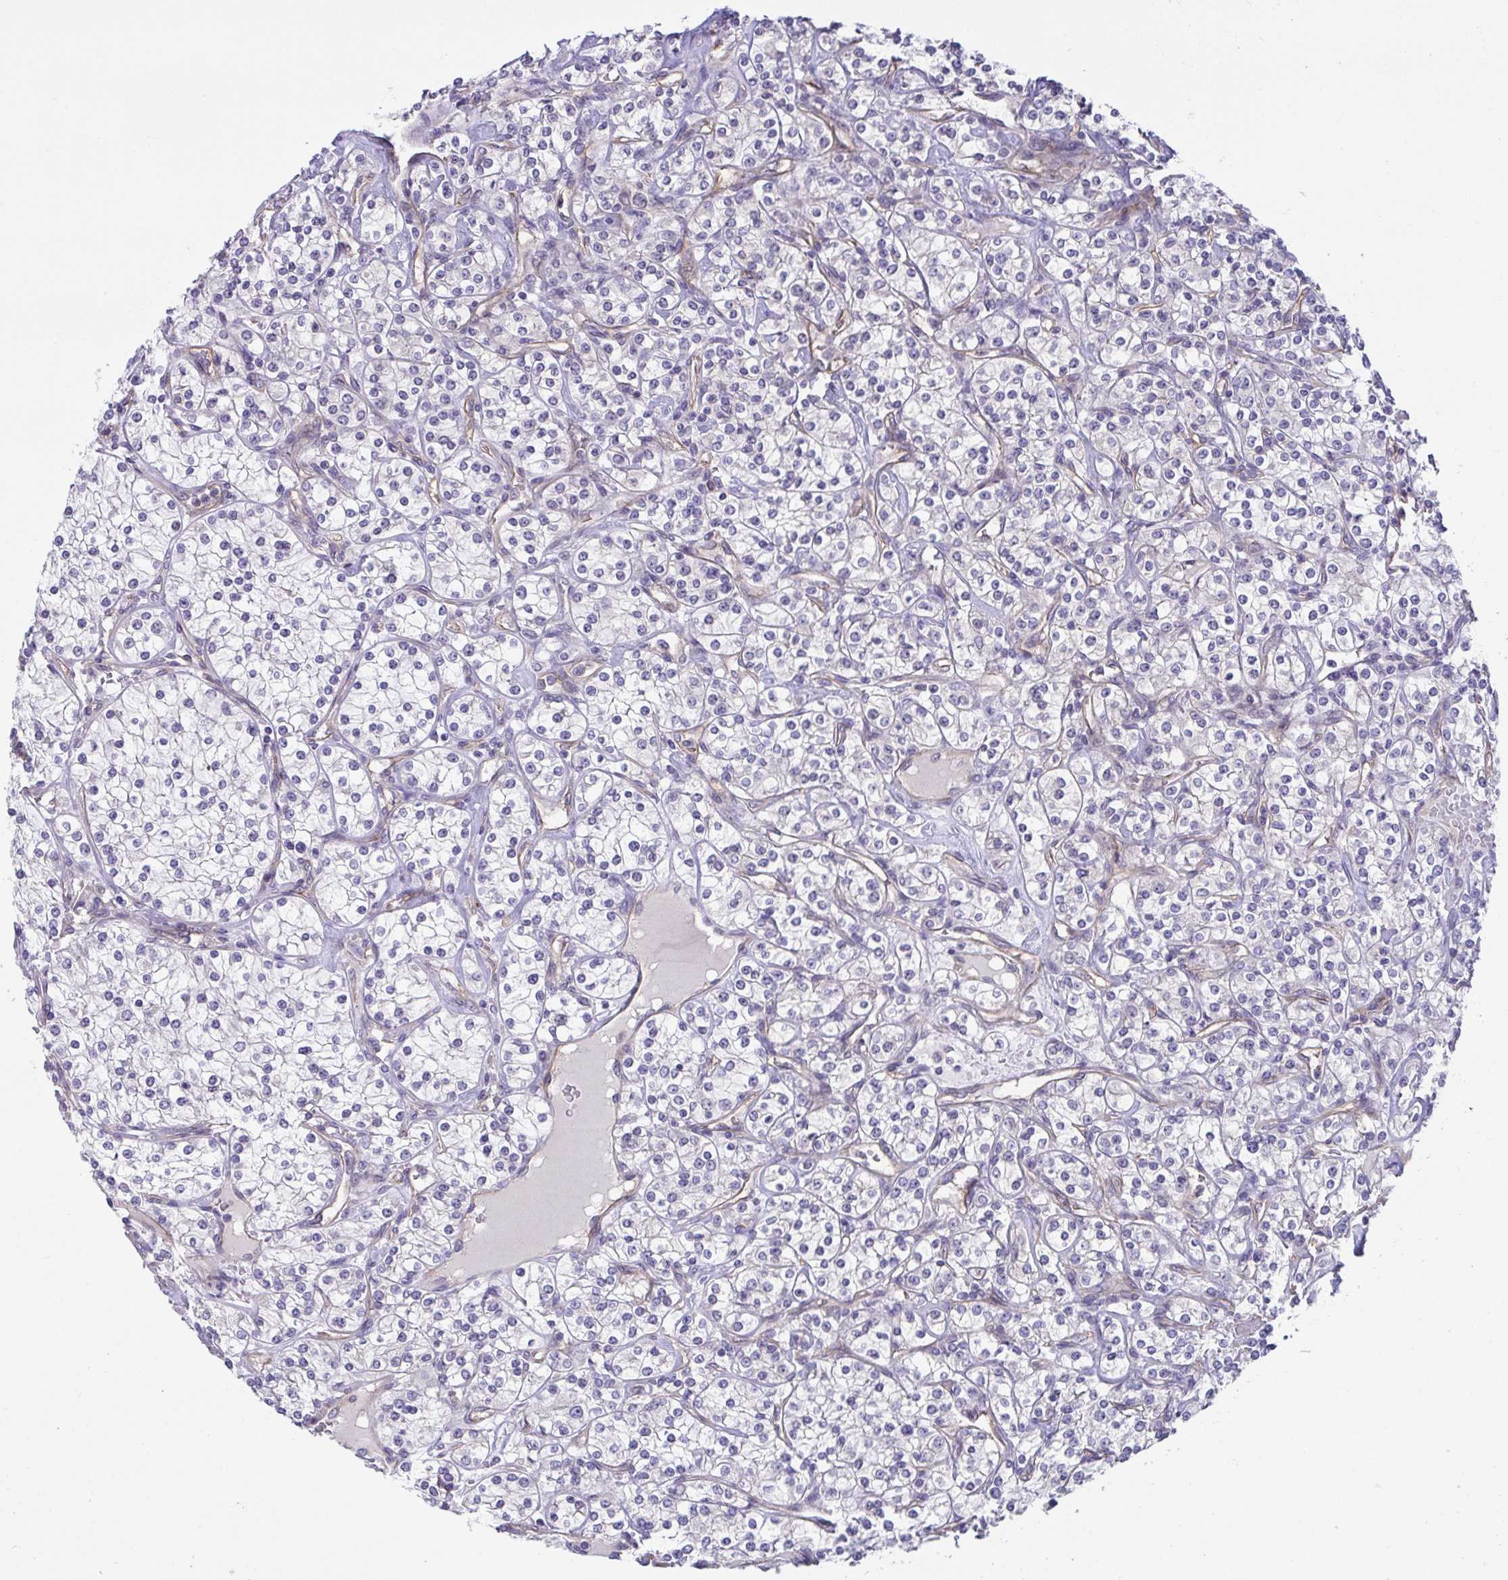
{"staining": {"intensity": "negative", "quantity": "none", "location": "none"}, "tissue": "renal cancer", "cell_type": "Tumor cells", "image_type": "cancer", "snomed": [{"axis": "morphology", "description": "Adenocarcinoma, NOS"}, {"axis": "topography", "description": "Kidney"}], "caption": "Immunohistochemical staining of renal adenocarcinoma exhibits no significant positivity in tumor cells. (Immunohistochemistry, brightfield microscopy, high magnification).", "gene": "RHOXF1", "patient": {"sex": "male", "age": 77}}